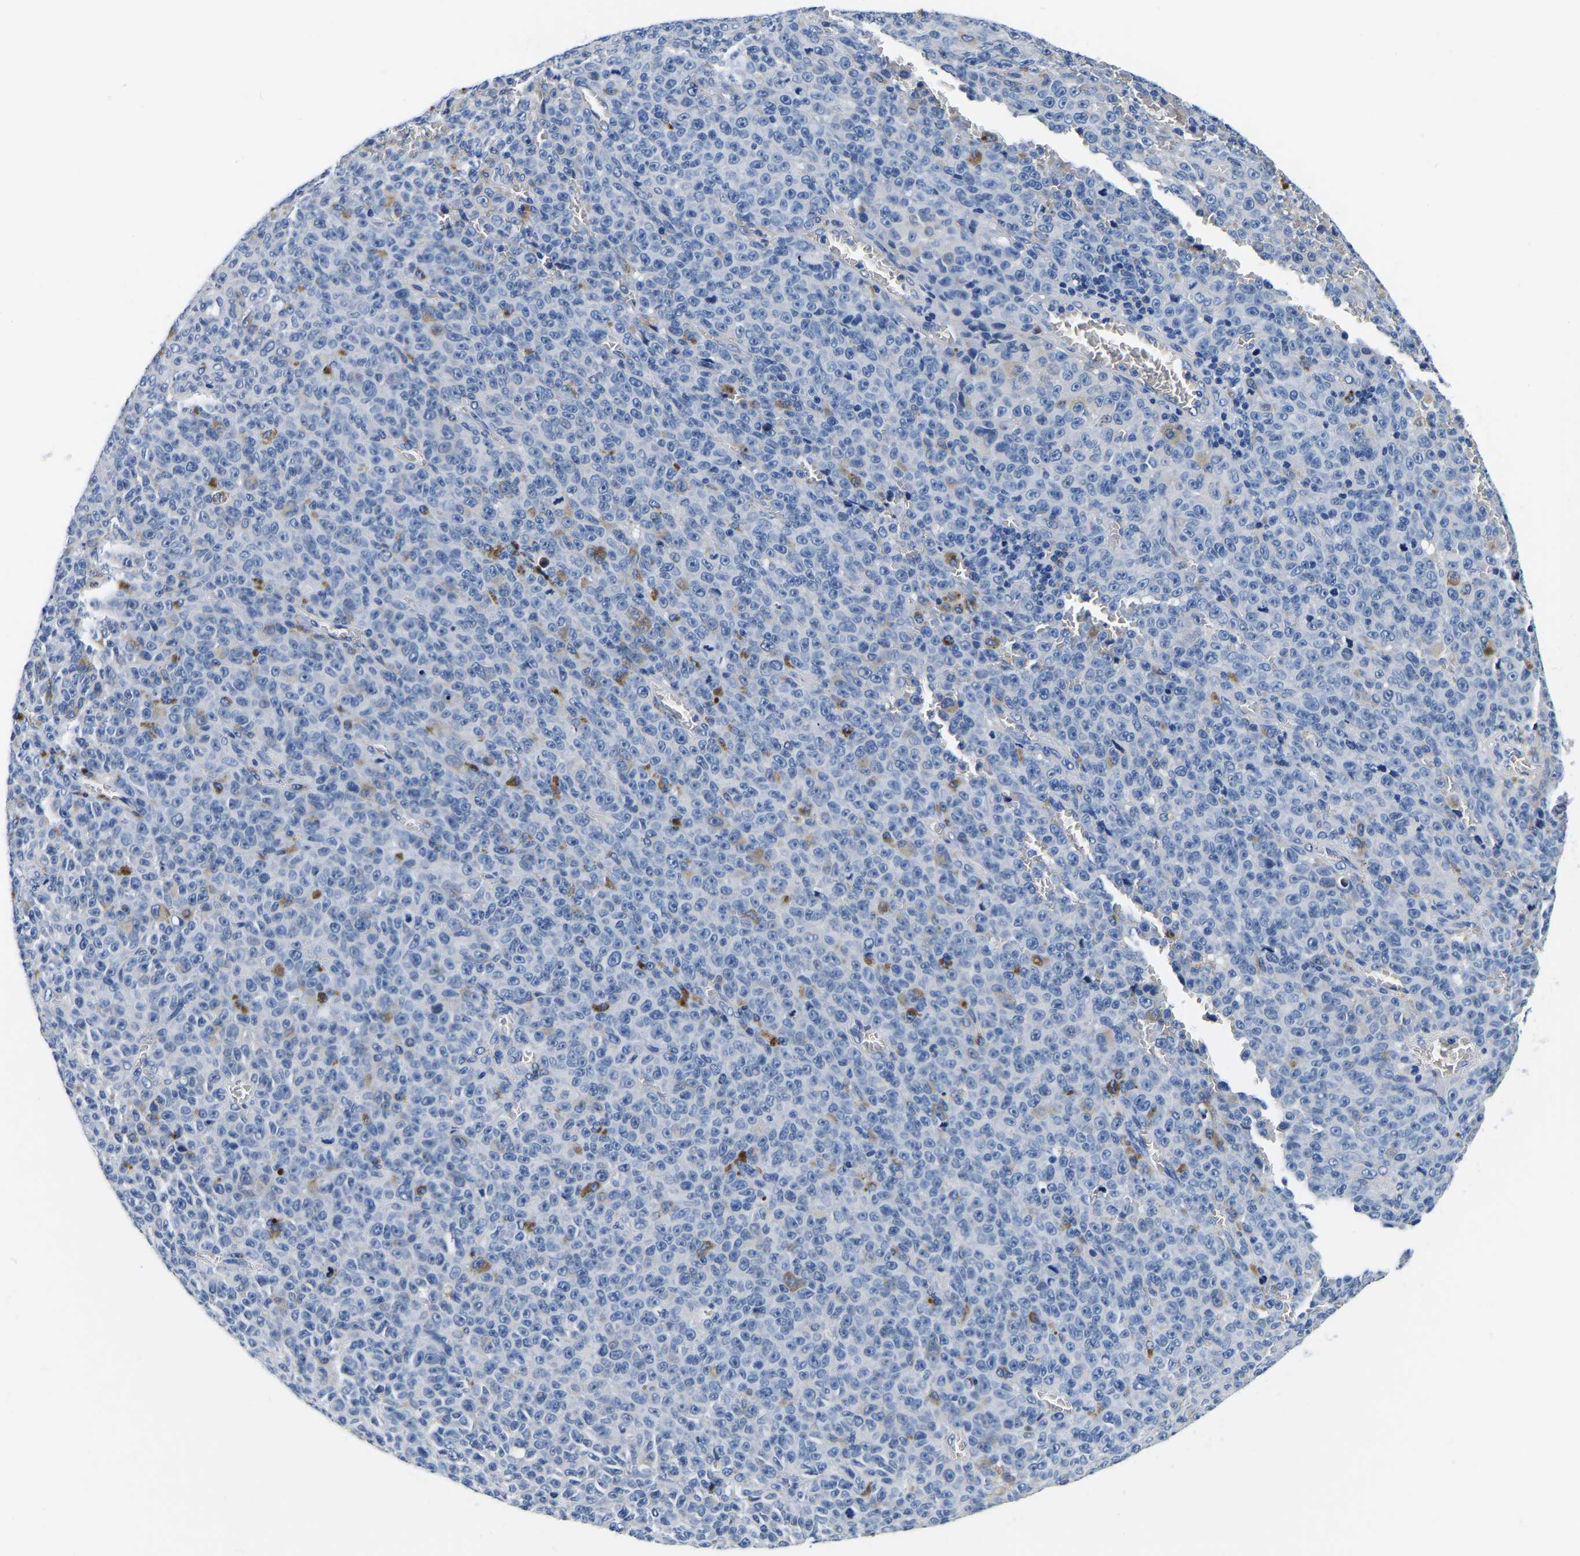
{"staining": {"intensity": "negative", "quantity": "none", "location": "none"}, "tissue": "melanoma", "cell_type": "Tumor cells", "image_type": "cancer", "snomed": [{"axis": "morphology", "description": "Malignant melanoma, NOS"}, {"axis": "topography", "description": "Skin"}], "caption": "High magnification brightfield microscopy of malignant melanoma stained with DAB (3,3'-diaminobenzidine) (brown) and counterstained with hematoxylin (blue): tumor cells show no significant expression.", "gene": "ACO1", "patient": {"sex": "female", "age": 82}}